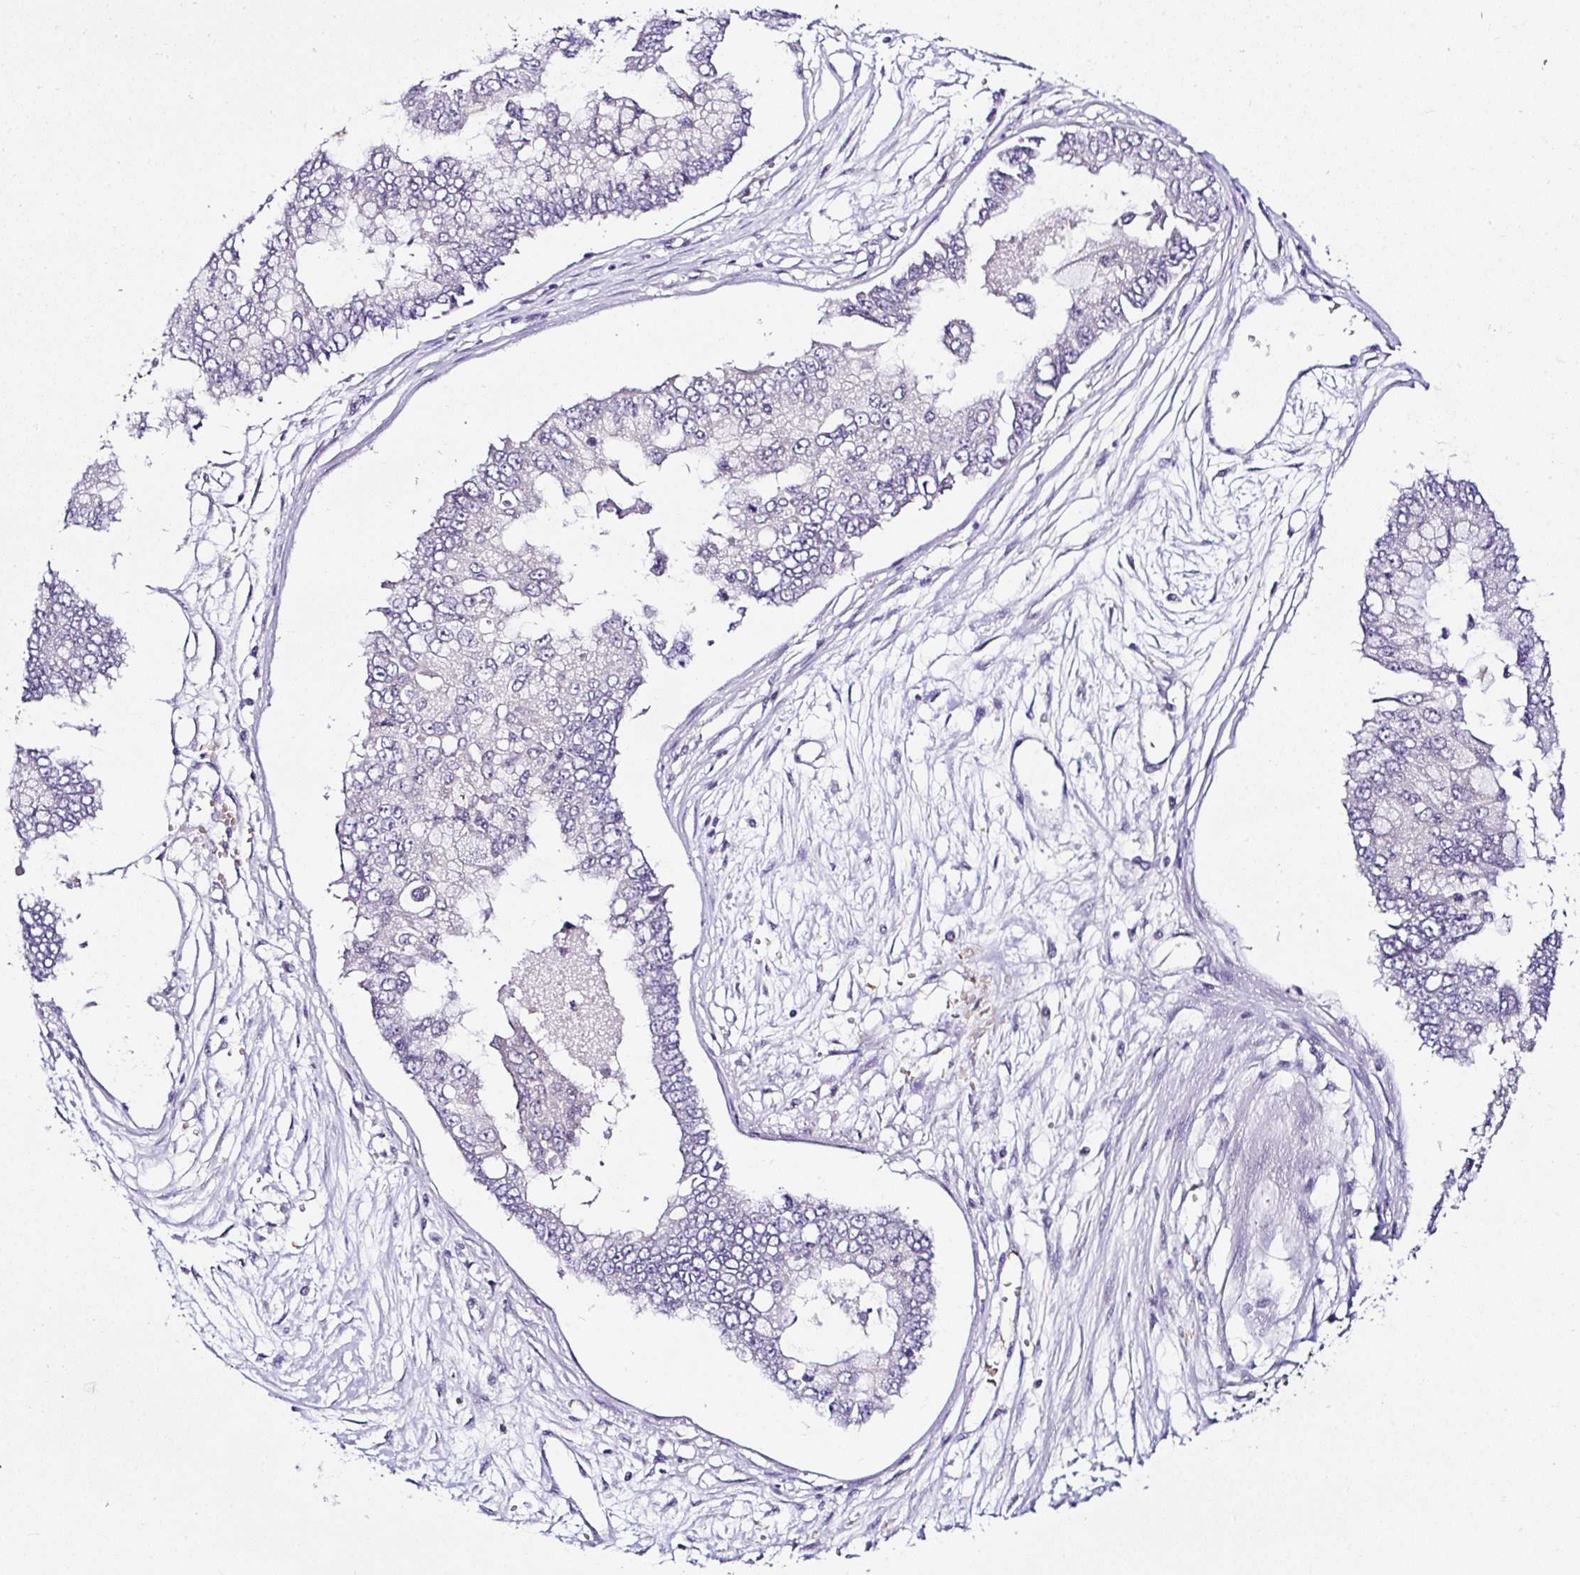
{"staining": {"intensity": "negative", "quantity": "none", "location": "none"}, "tissue": "ovarian cancer", "cell_type": "Tumor cells", "image_type": "cancer", "snomed": [{"axis": "morphology", "description": "Cystadenocarcinoma, mucinous, NOS"}, {"axis": "topography", "description": "Ovary"}], "caption": "This is an IHC histopathology image of human ovarian cancer (mucinous cystadenocarcinoma). There is no expression in tumor cells.", "gene": "DEPDC5", "patient": {"sex": "female", "age": 72}}